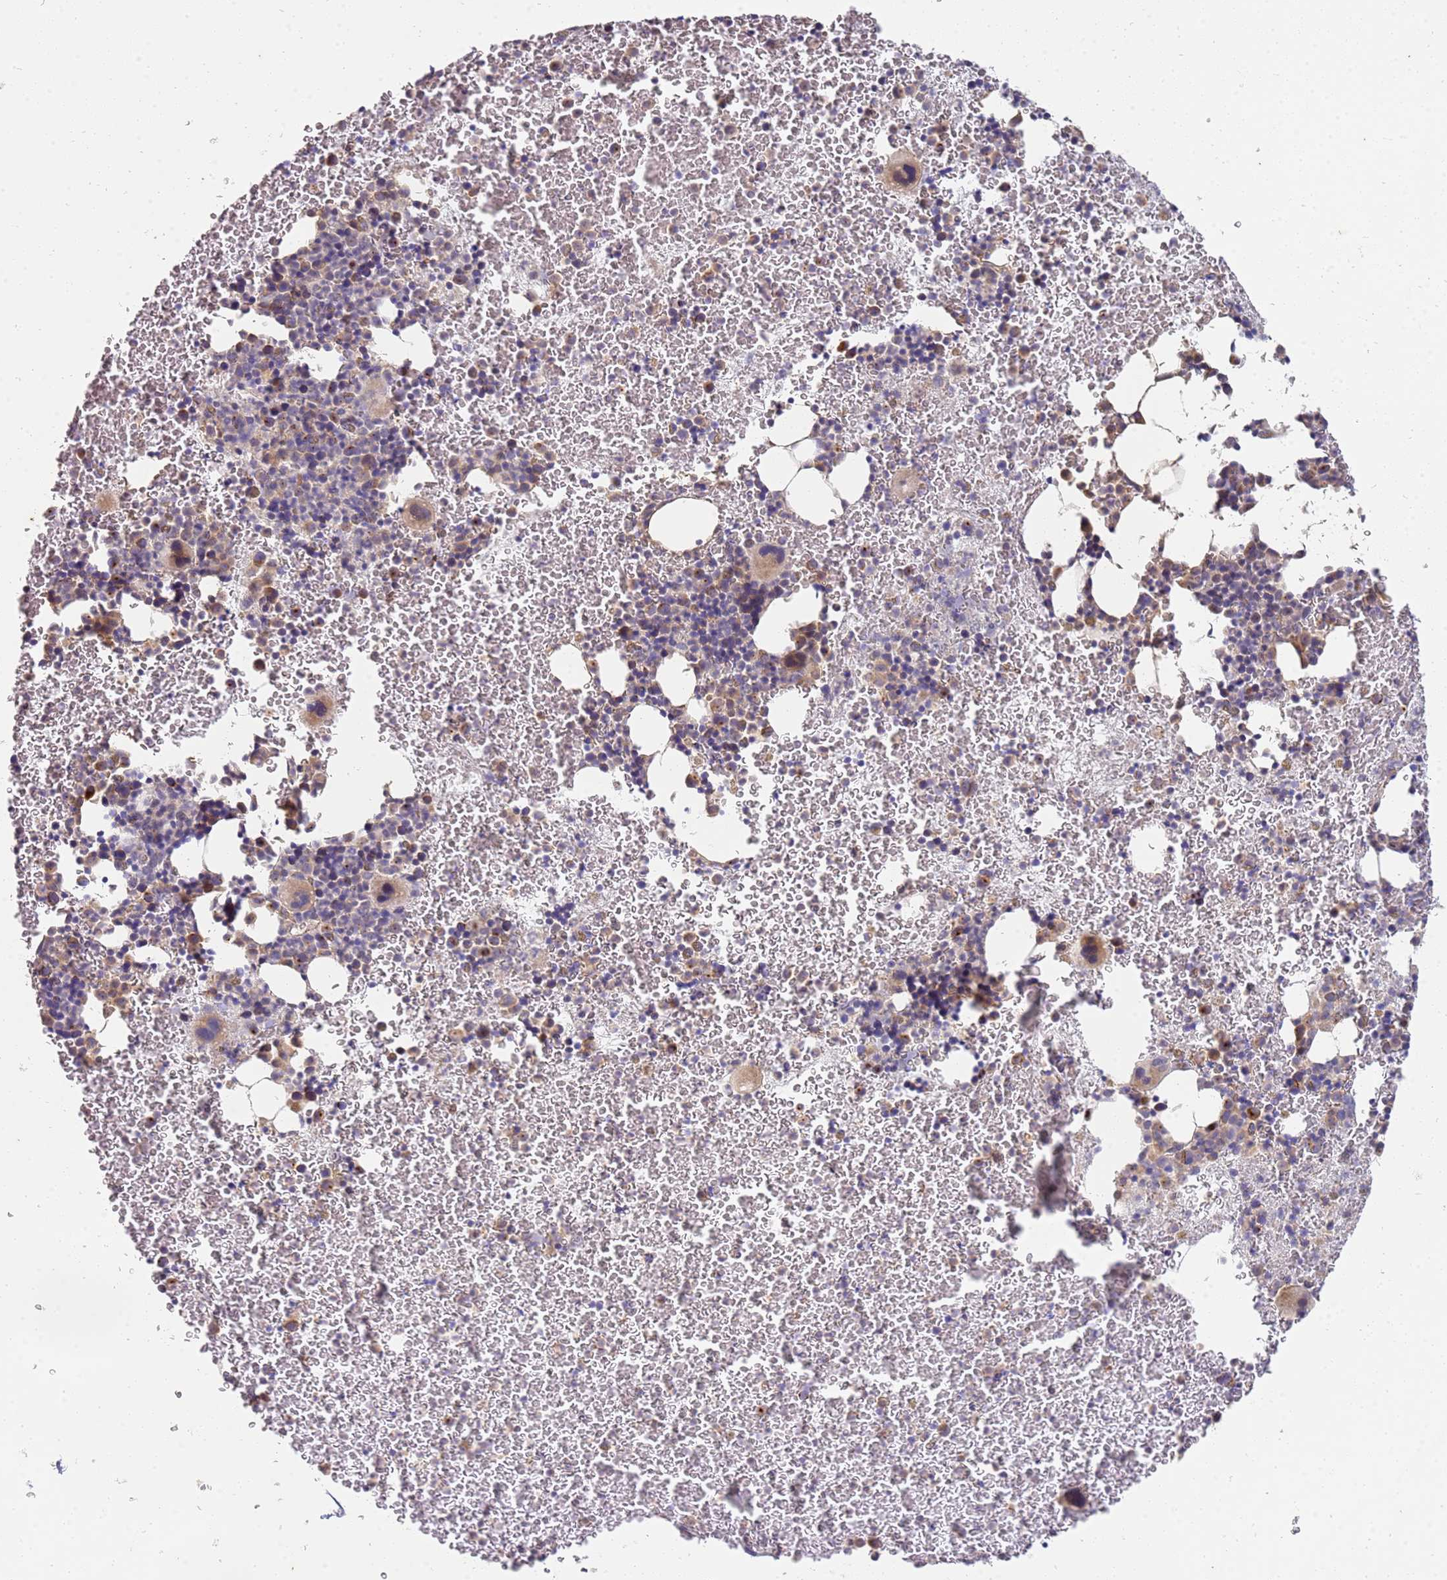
{"staining": {"intensity": "weak", "quantity": "<25%", "location": "cytoplasmic/membranous"}, "tissue": "bone marrow", "cell_type": "Hematopoietic cells", "image_type": "normal", "snomed": [{"axis": "morphology", "description": "Normal tissue, NOS"}, {"axis": "topography", "description": "Bone marrow"}], "caption": "The photomicrograph displays no staining of hematopoietic cells in benign bone marrow.", "gene": "NMUR2", "patient": {"sex": "male", "age": 11}}